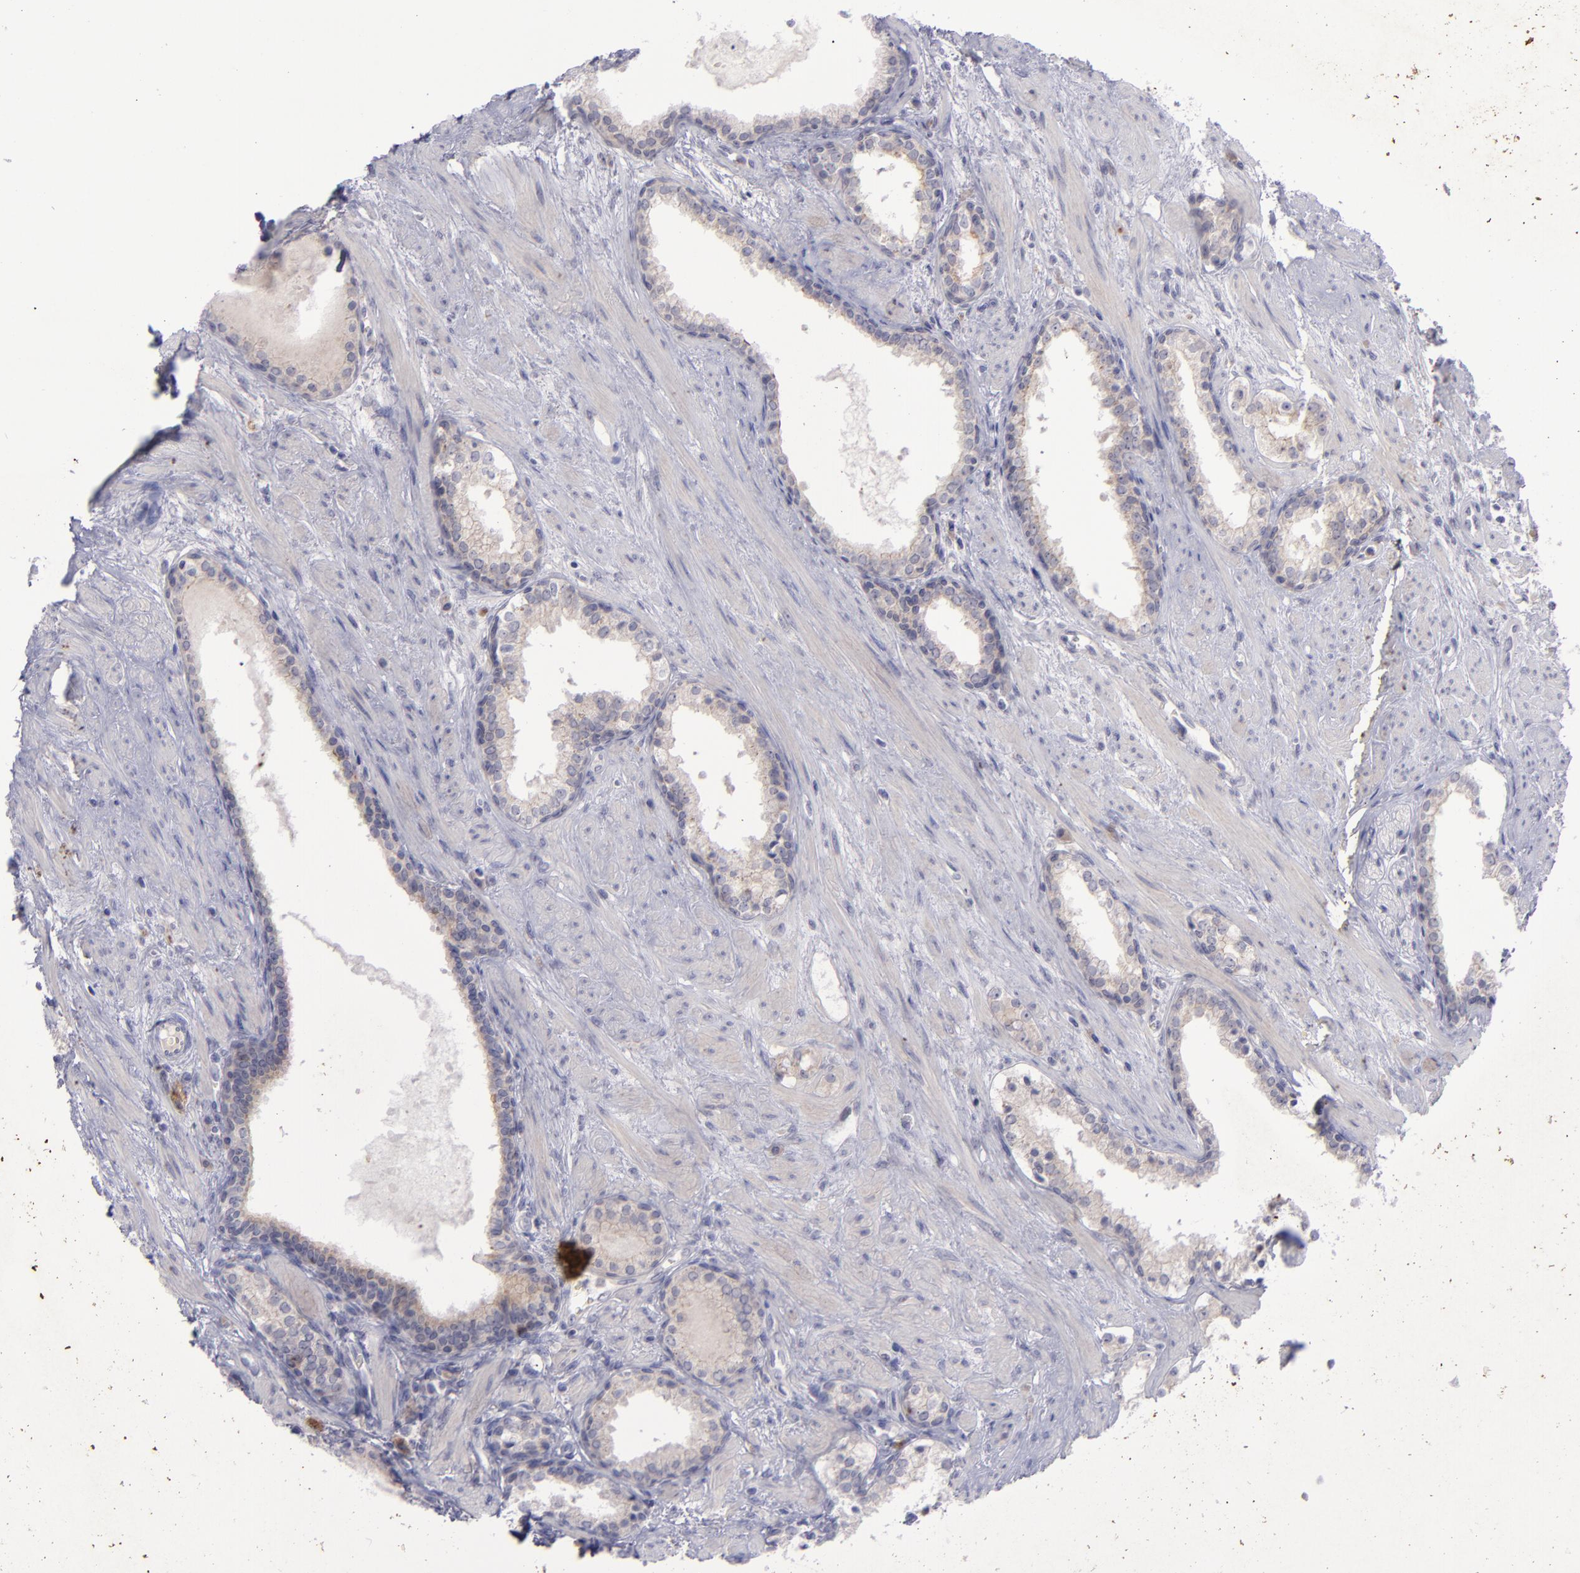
{"staining": {"intensity": "weak", "quantity": "25%-75%", "location": "cytoplasmic/membranous"}, "tissue": "prostate cancer", "cell_type": "Tumor cells", "image_type": "cancer", "snomed": [{"axis": "morphology", "description": "Adenocarcinoma, Medium grade"}, {"axis": "topography", "description": "Prostate"}], "caption": "This is an image of immunohistochemistry (IHC) staining of prostate adenocarcinoma (medium-grade), which shows weak positivity in the cytoplasmic/membranous of tumor cells.", "gene": "EVPL", "patient": {"sex": "male", "age": 73}}